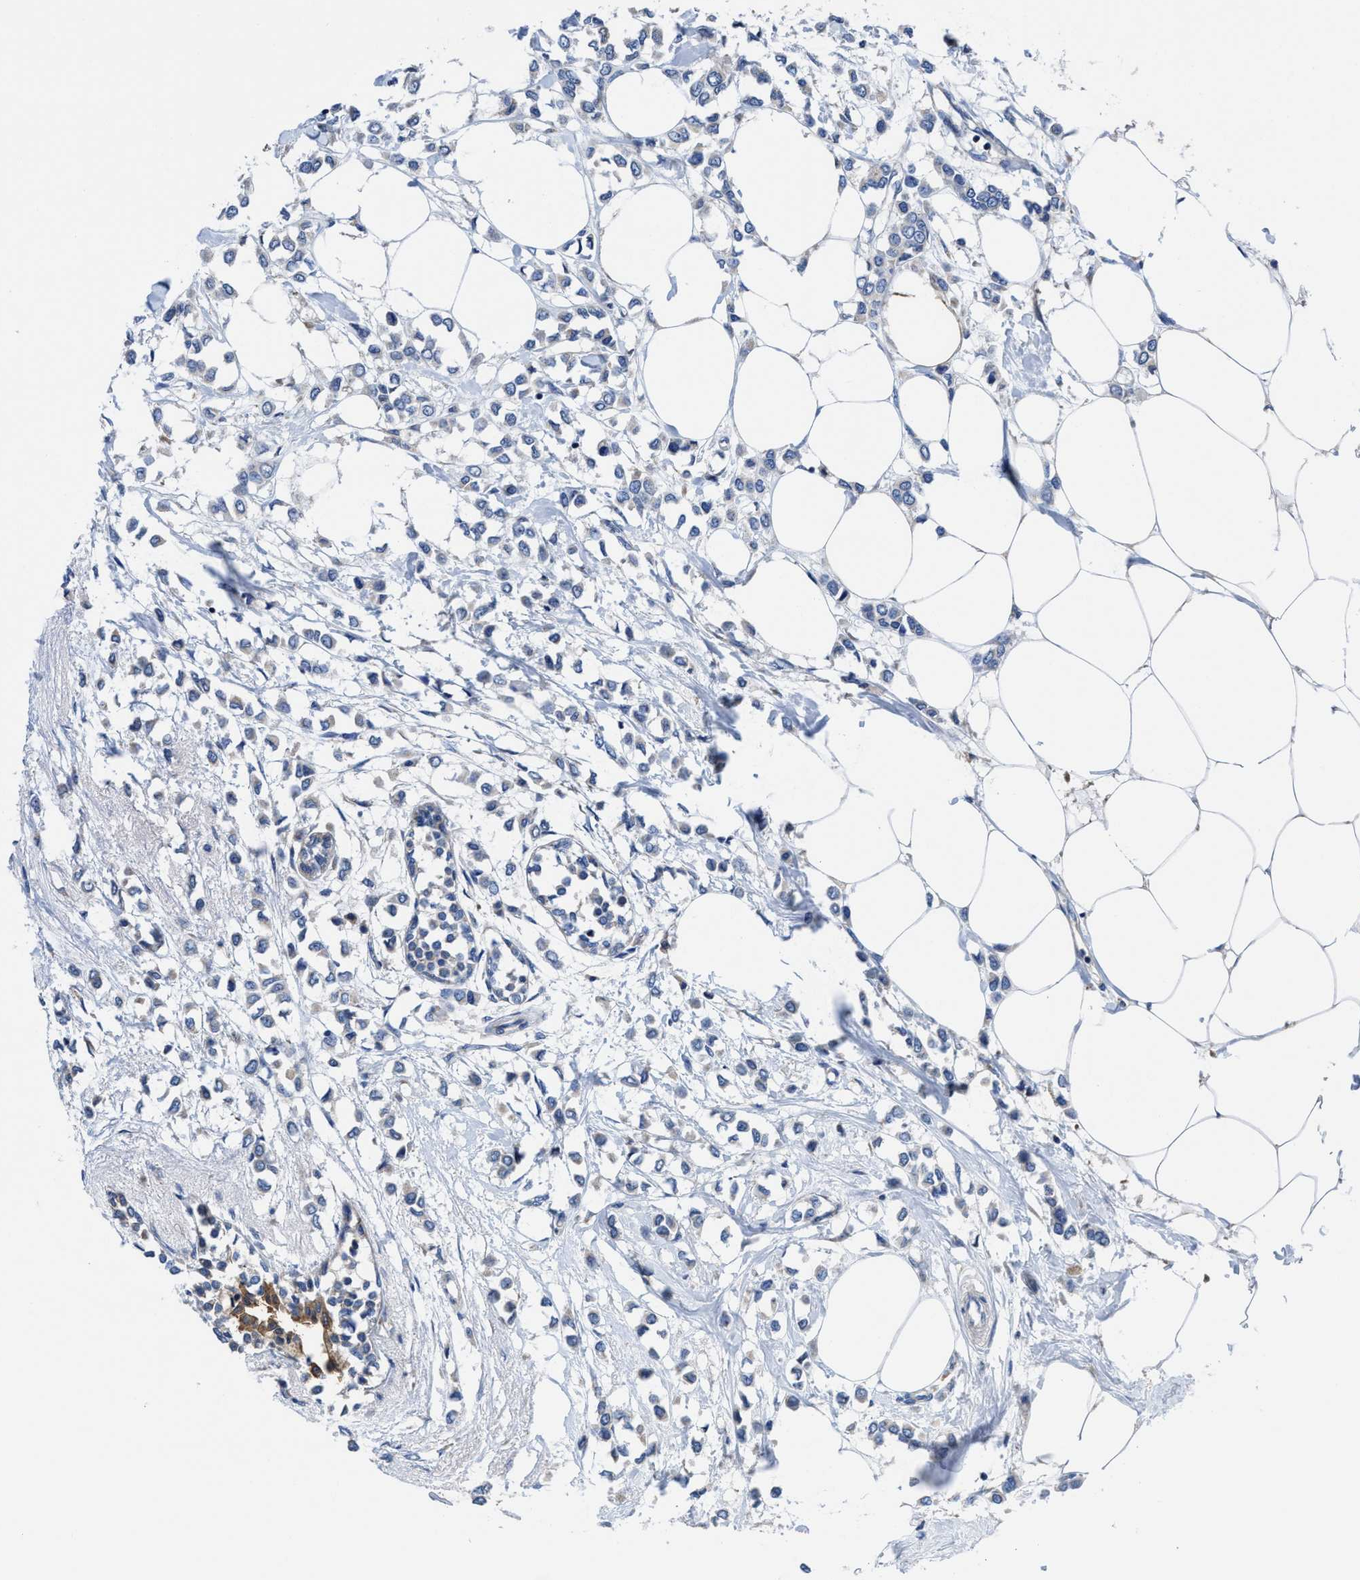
{"staining": {"intensity": "negative", "quantity": "none", "location": "none"}, "tissue": "breast cancer", "cell_type": "Tumor cells", "image_type": "cancer", "snomed": [{"axis": "morphology", "description": "Lobular carcinoma"}, {"axis": "topography", "description": "Breast"}], "caption": "The photomicrograph displays no significant staining in tumor cells of breast cancer.", "gene": "TMEM30A", "patient": {"sex": "female", "age": 51}}